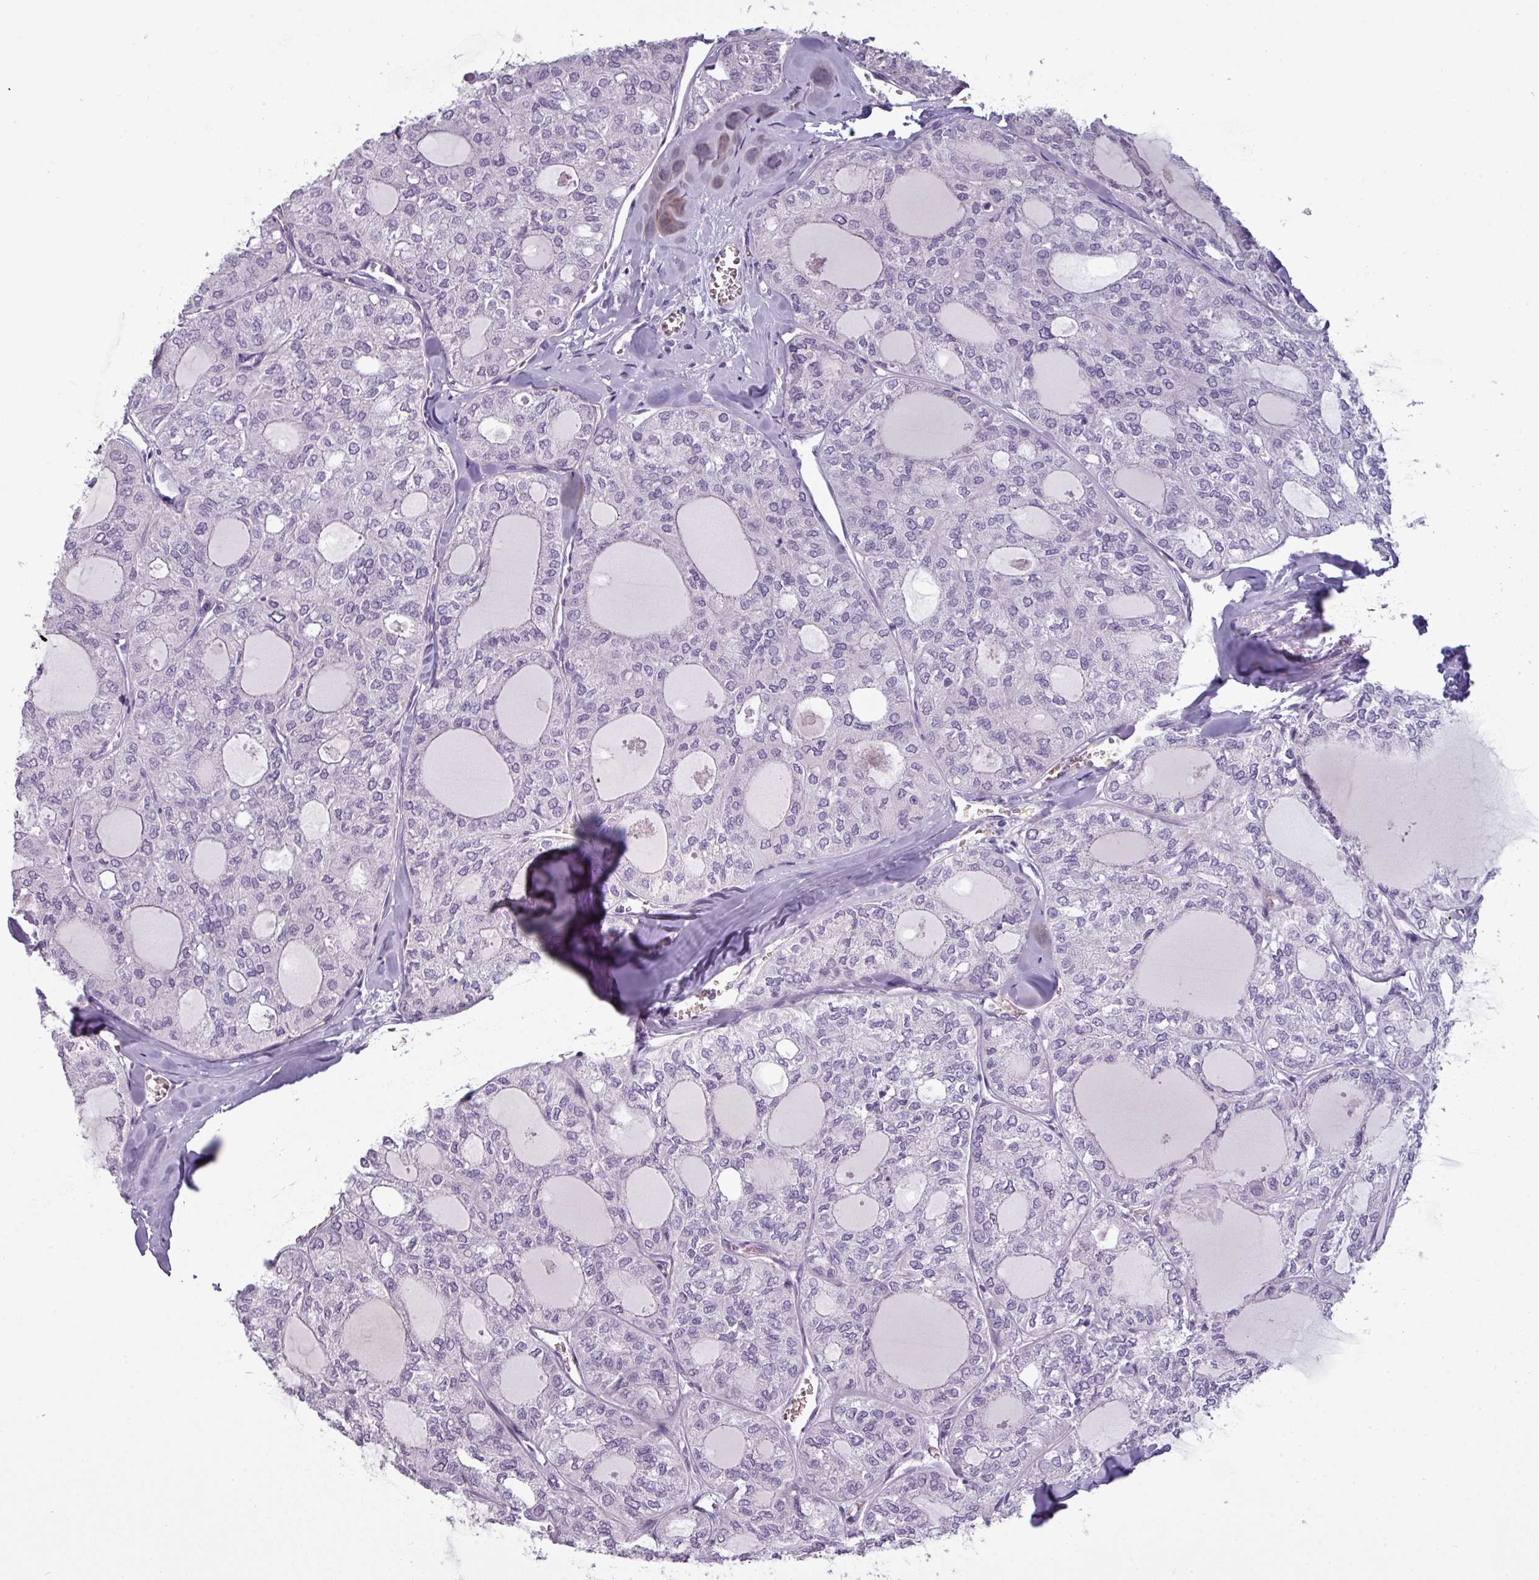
{"staining": {"intensity": "negative", "quantity": "none", "location": "none"}, "tissue": "thyroid cancer", "cell_type": "Tumor cells", "image_type": "cancer", "snomed": [{"axis": "morphology", "description": "Follicular adenoma carcinoma, NOS"}, {"axis": "topography", "description": "Thyroid gland"}], "caption": "Immunohistochemical staining of human thyroid follicular adenoma carcinoma exhibits no significant expression in tumor cells. (DAB immunohistochemistry, high magnification).", "gene": "AREL1", "patient": {"sex": "male", "age": 75}}